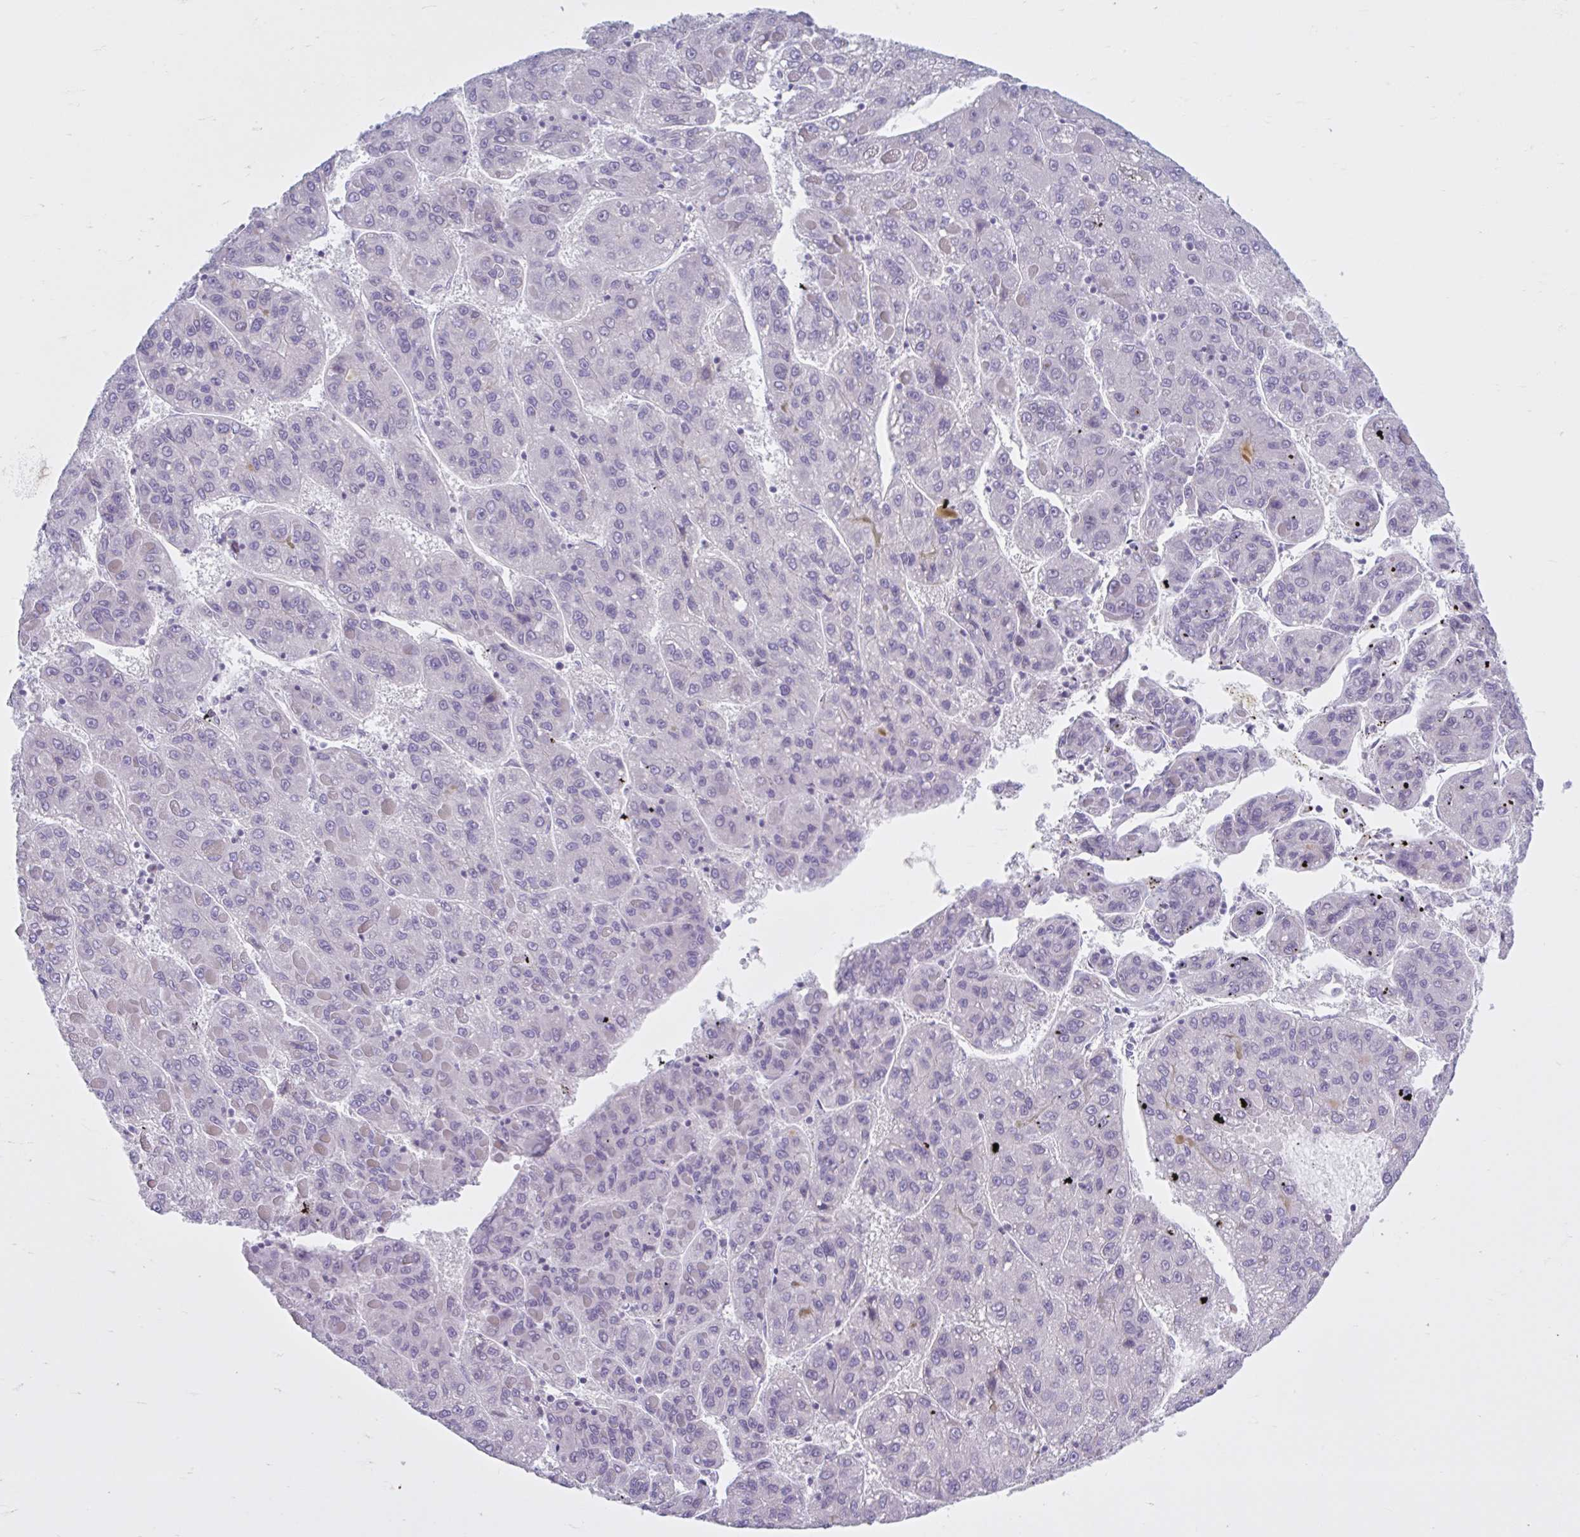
{"staining": {"intensity": "negative", "quantity": "none", "location": "none"}, "tissue": "liver cancer", "cell_type": "Tumor cells", "image_type": "cancer", "snomed": [{"axis": "morphology", "description": "Carcinoma, Hepatocellular, NOS"}, {"axis": "topography", "description": "Liver"}], "caption": "Histopathology image shows no significant protein expression in tumor cells of liver cancer (hepatocellular carcinoma).", "gene": "FAM153A", "patient": {"sex": "female", "age": 82}}